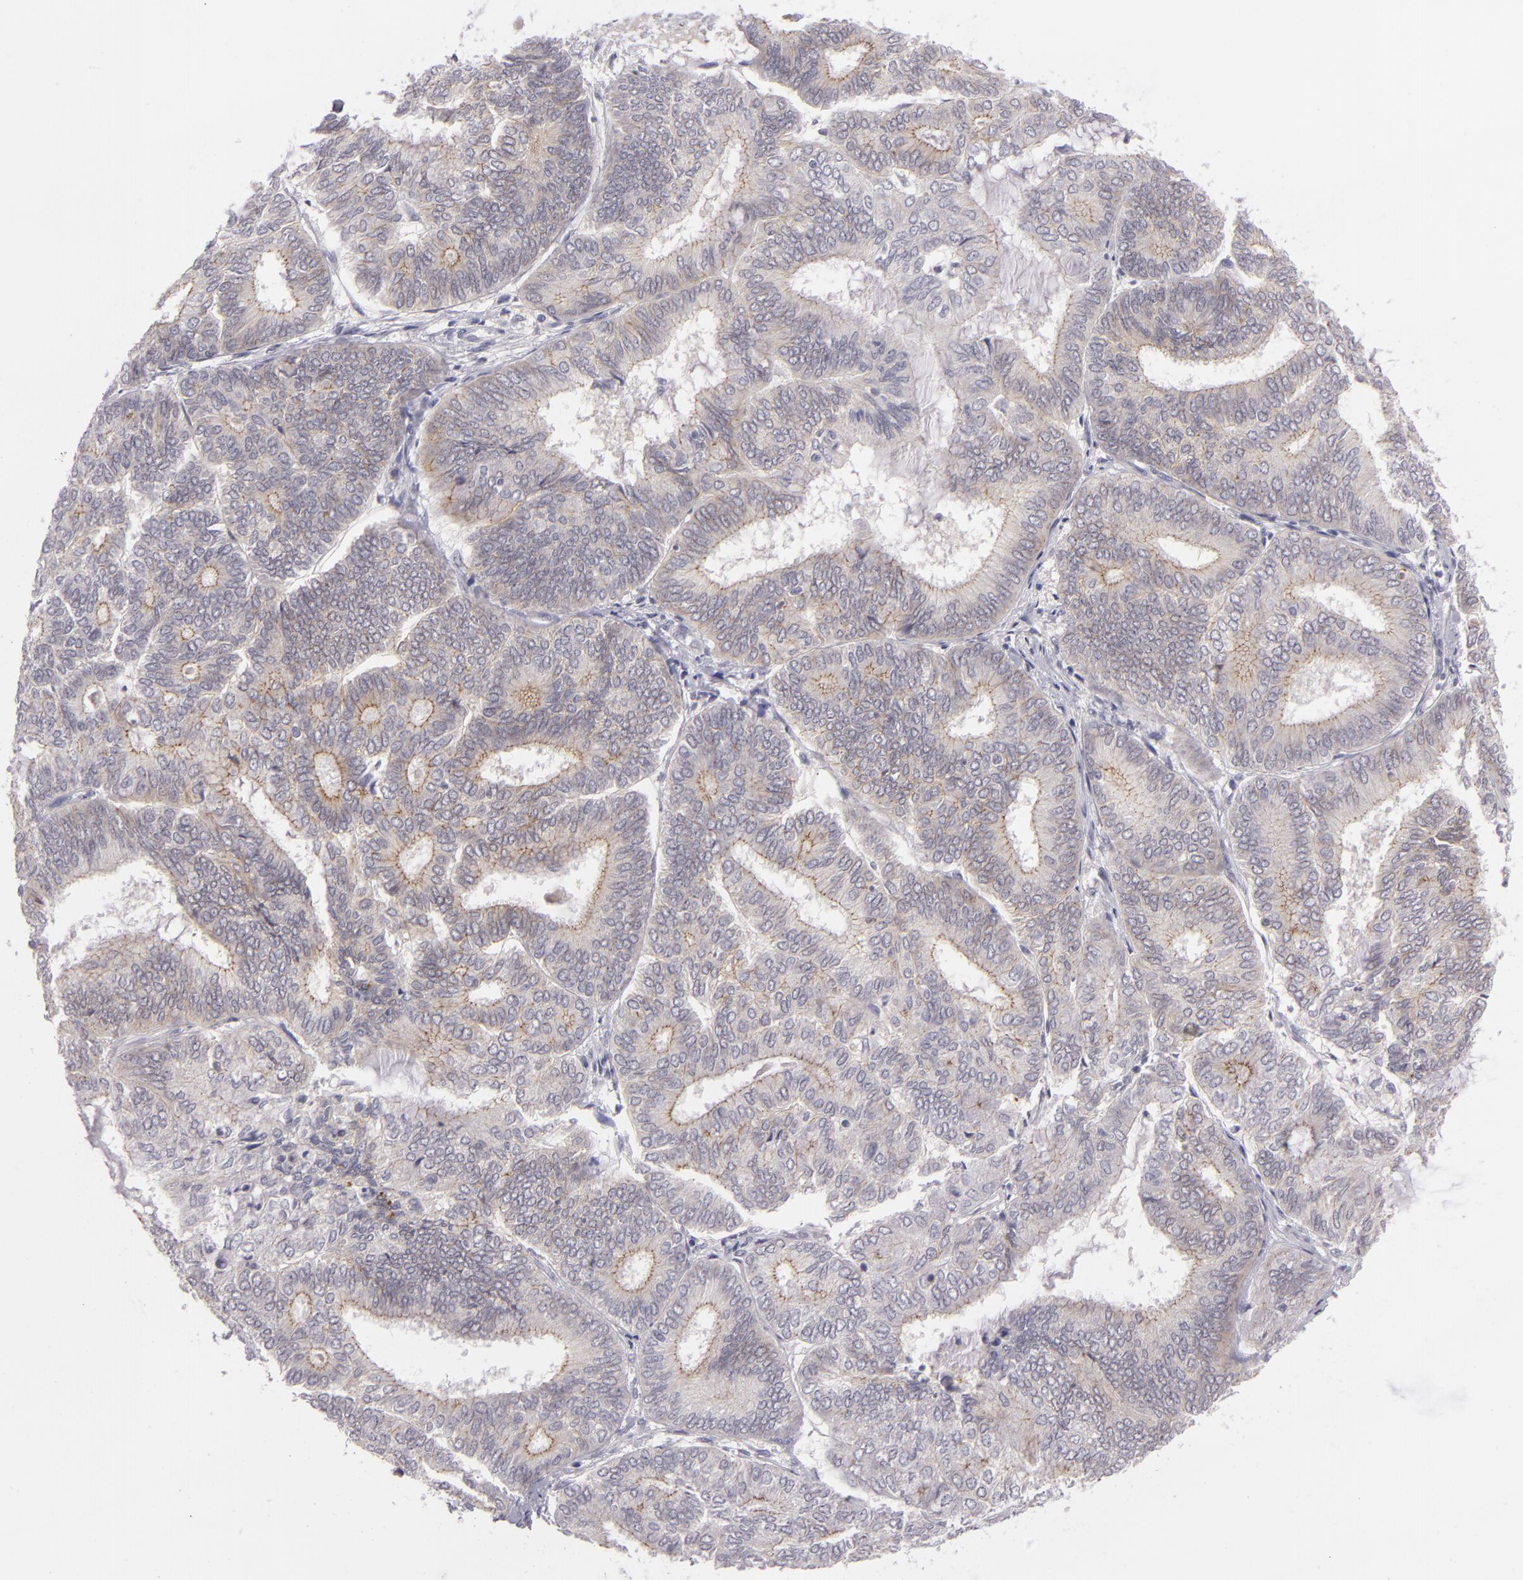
{"staining": {"intensity": "negative", "quantity": "none", "location": "none"}, "tissue": "endometrial cancer", "cell_type": "Tumor cells", "image_type": "cancer", "snomed": [{"axis": "morphology", "description": "Adenocarcinoma, NOS"}, {"axis": "topography", "description": "Endometrium"}], "caption": "Histopathology image shows no significant protein expression in tumor cells of endometrial cancer.", "gene": "CTNNB1", "patient": {"sex": "female", "age": 59}}